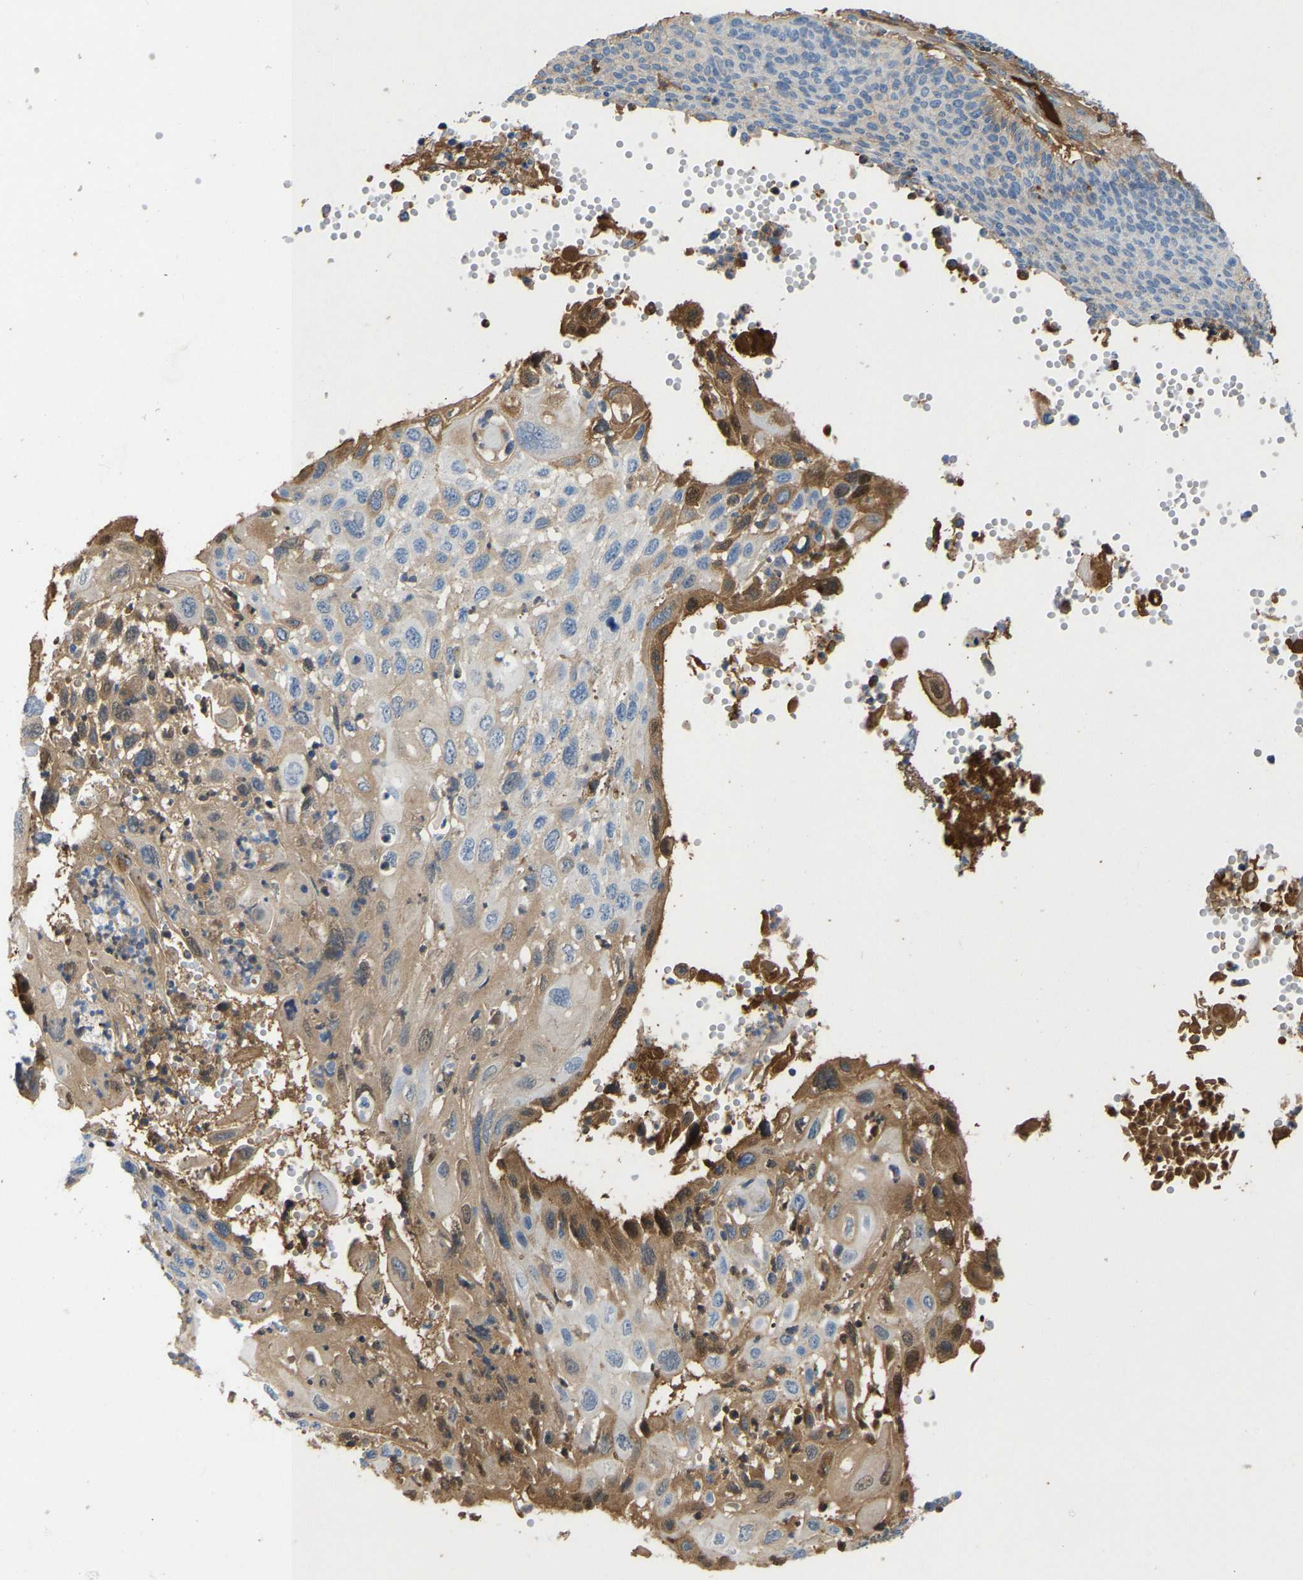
{"staining": {"intensity": "moderate", "quantity": "<25%", "location": "cytoplasmic/membranous"}, "tissue": "cervical cancer", "cell_type": "Tumor cells", "image_type": "cancer", "snomed": [{"axis": "morphology", "description": "Squamous cell carcinoma, NOS"}, {"axis": "topography", "description": "Cervix"}], "caption": "Immunohistochemical staining of cervical cancer reveals moderate cytoplasmic/membranous protein expression in approximately <25% of tumor cells.", "gene": "STC1", "patient": {"sex": "female", "age": 70}}